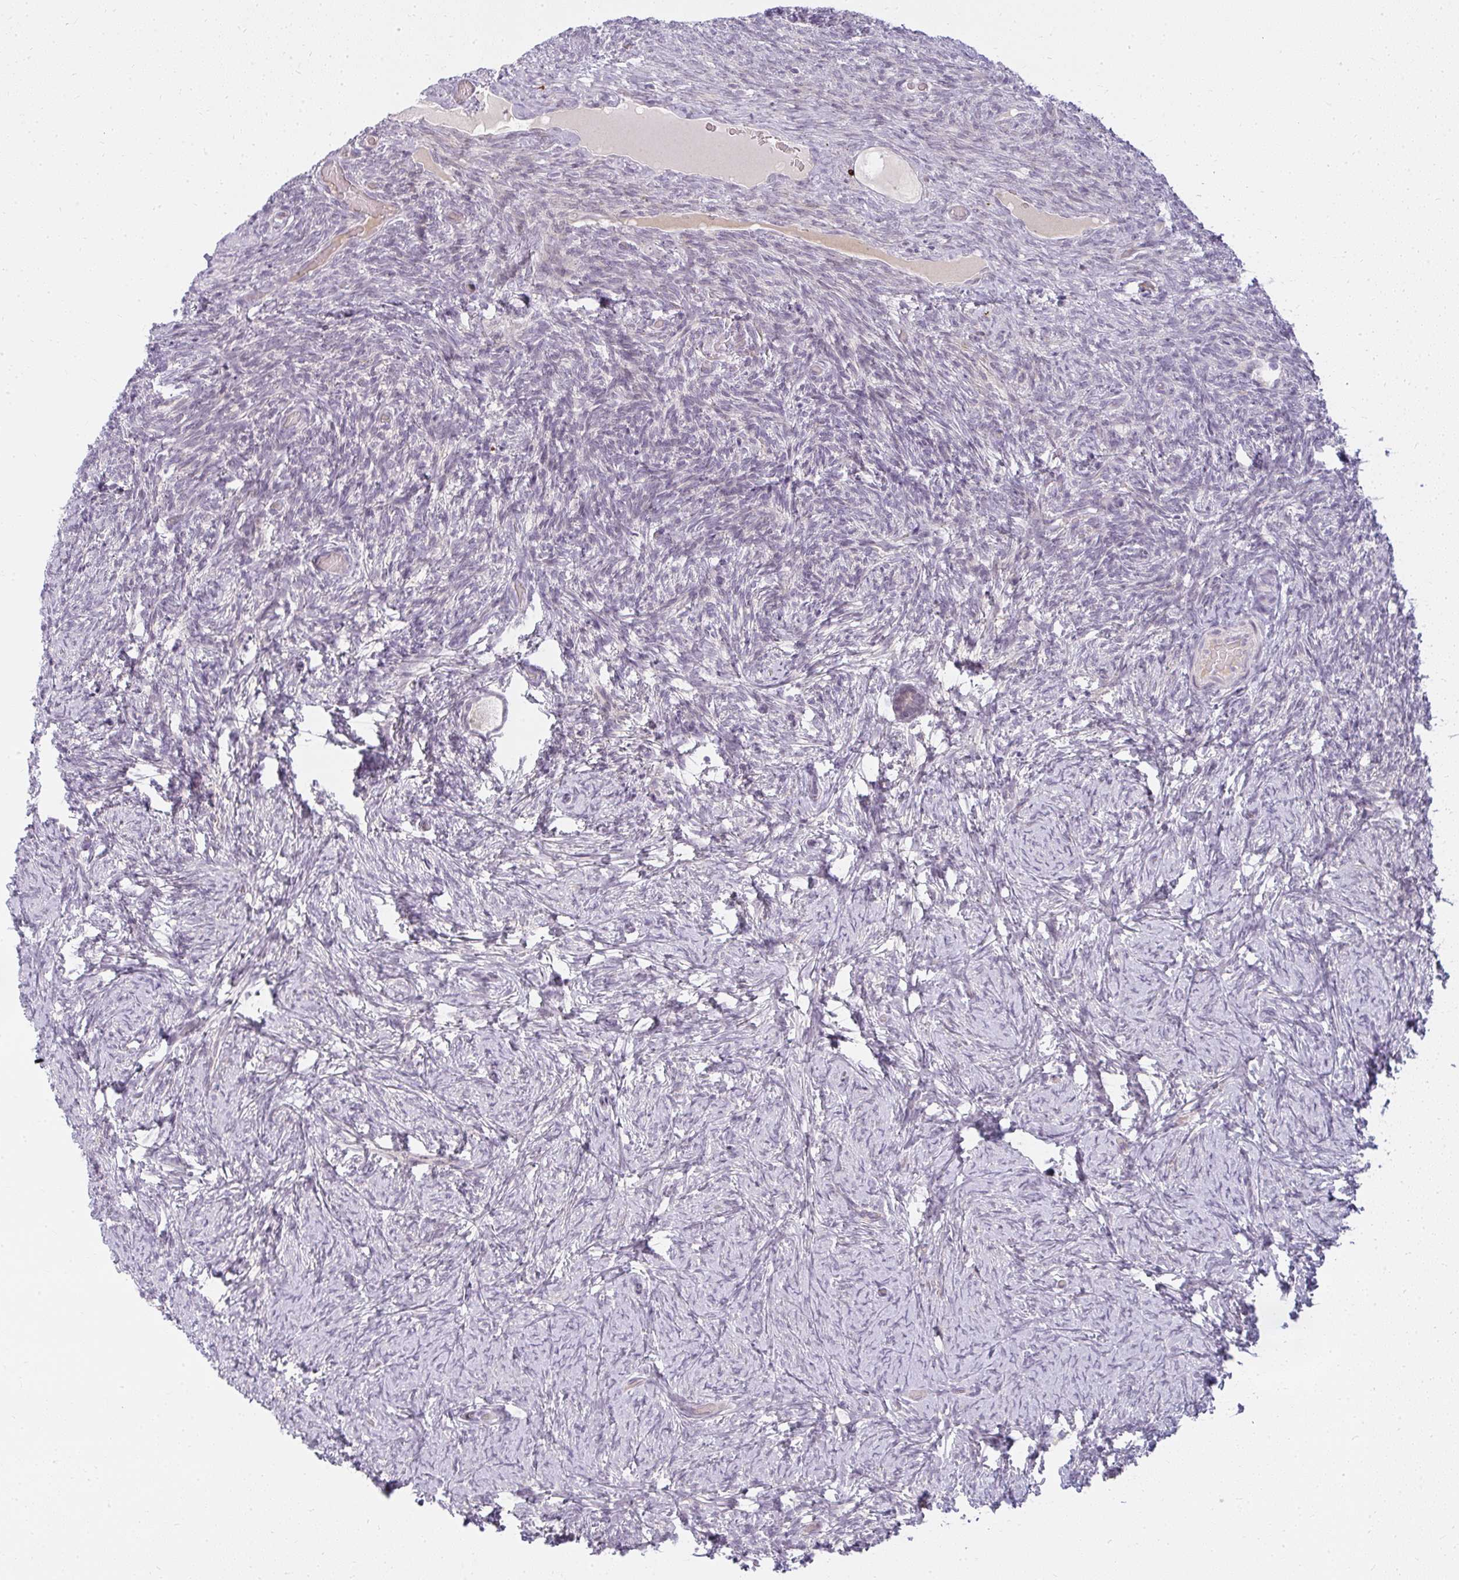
{"staining": {"intensity": "negative", "quantity": "none", "location": "none"}, "tissue": "ovary", "cell_type": "Follicle cells", "image_type": "normal", "snomed": [{"axis": "morphology", "description": "Normal tissue, NOS"}, {"axis": "topography", "description": "Ovary"}], "caption": "Immunohistochemistry (IHC) histopathology image of unremarkable ovary: ovary stained with DAB (3,3'-diaminobenzidine) displays no significant protein expression in follicle cells.", "gene": "ZFYVE26", "patient": {"sex": "female", "age": 34}}